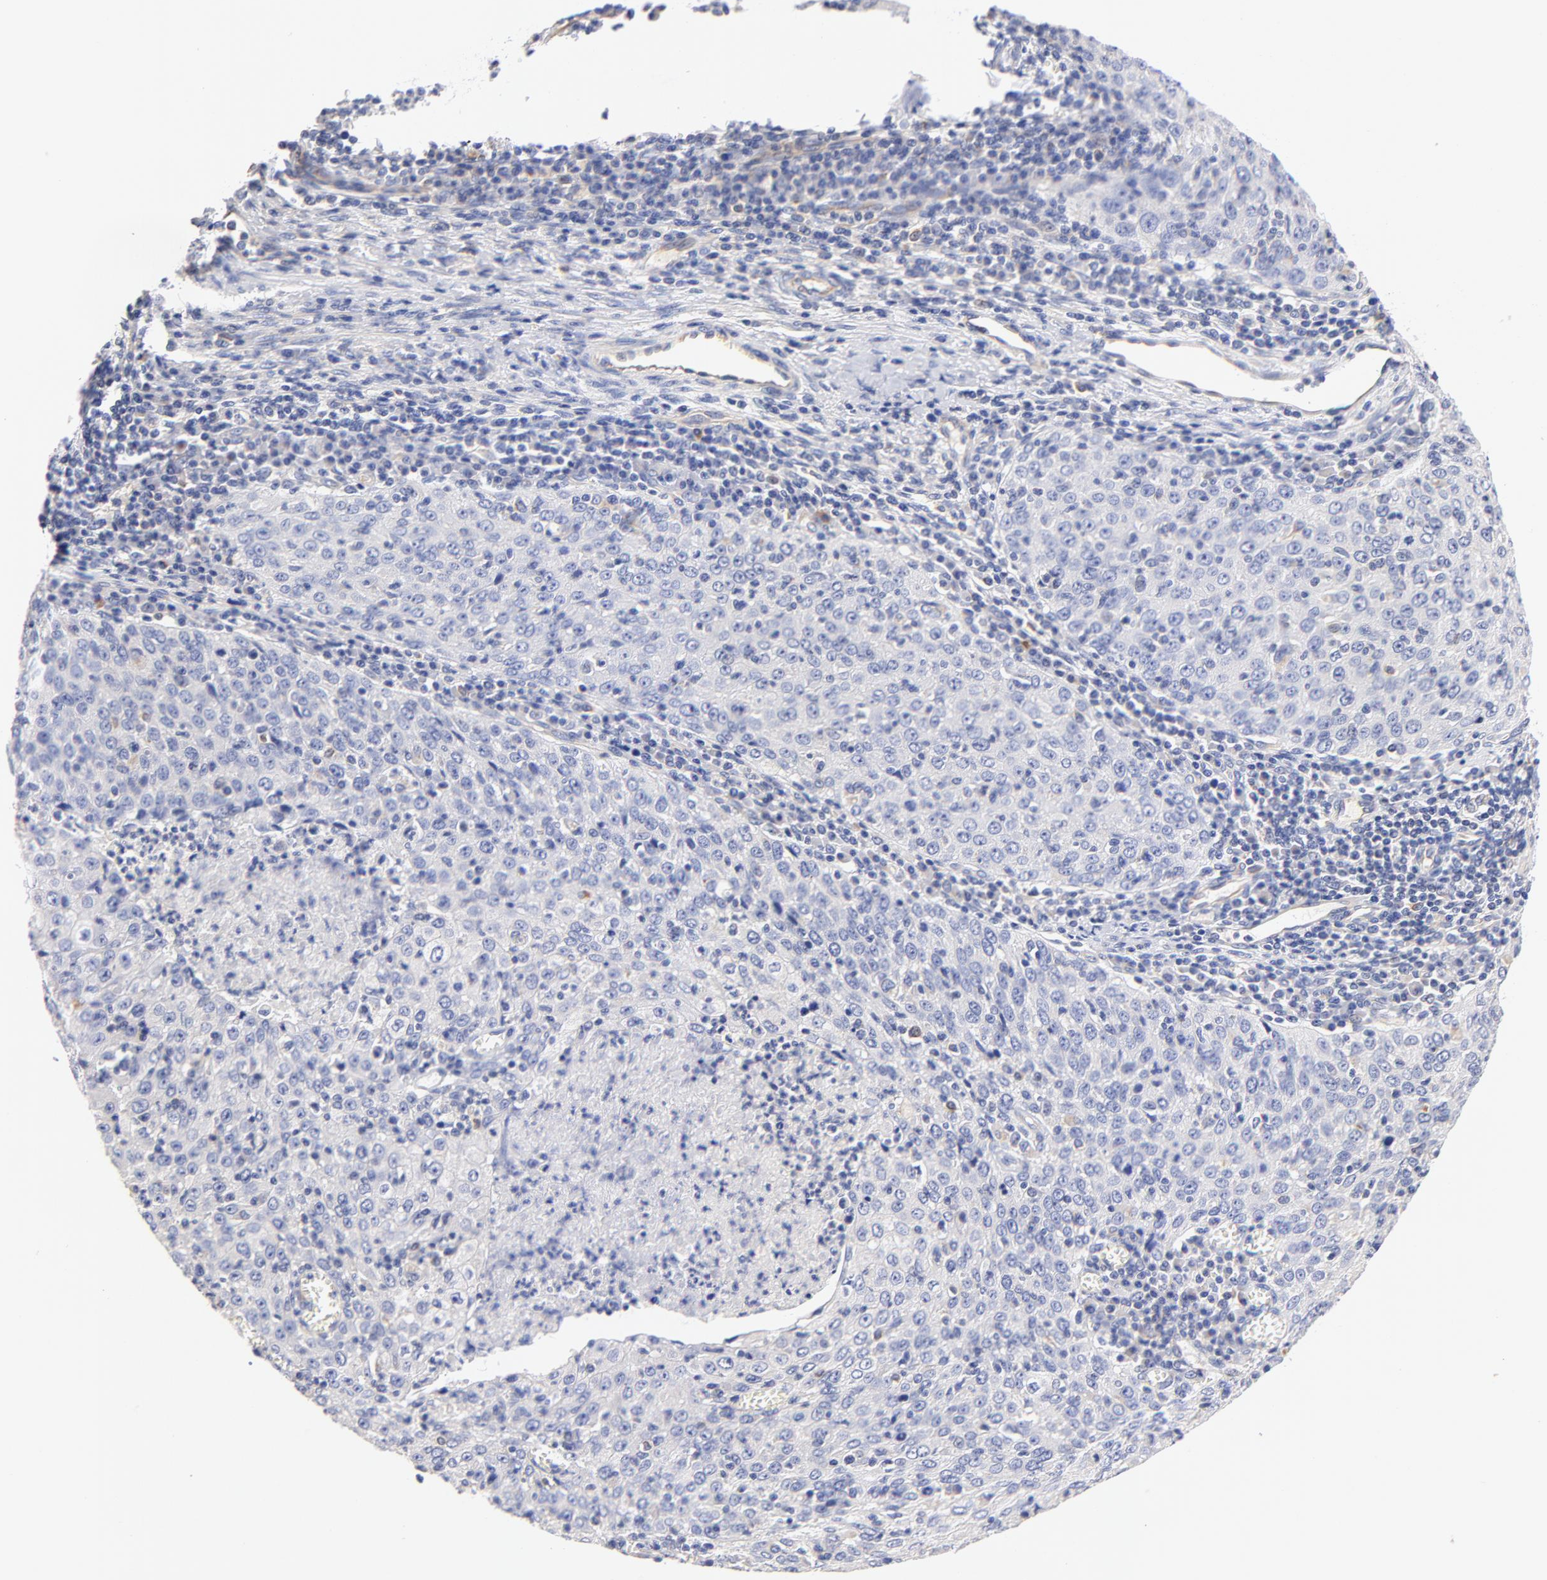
{"staining": {"intensity": "negative", "quantity": "none", "location": "none"}, "tissue": "cervical cancer", "cell_type": "Tumor cells", "image_type": "cancer", "snomed": [{"axis": "morphology", "description": "Squamous cell carcinoma, NOS"}, {"axis": "topography", "description": "Cervix"}], "caption": "A photomicrograph of cervical squamous cell carcinoma stained for a protein reveals no brown staining in tumor cells.", "gene": "HS3ST1", "patient": {"sex": "female", "age": 27}}